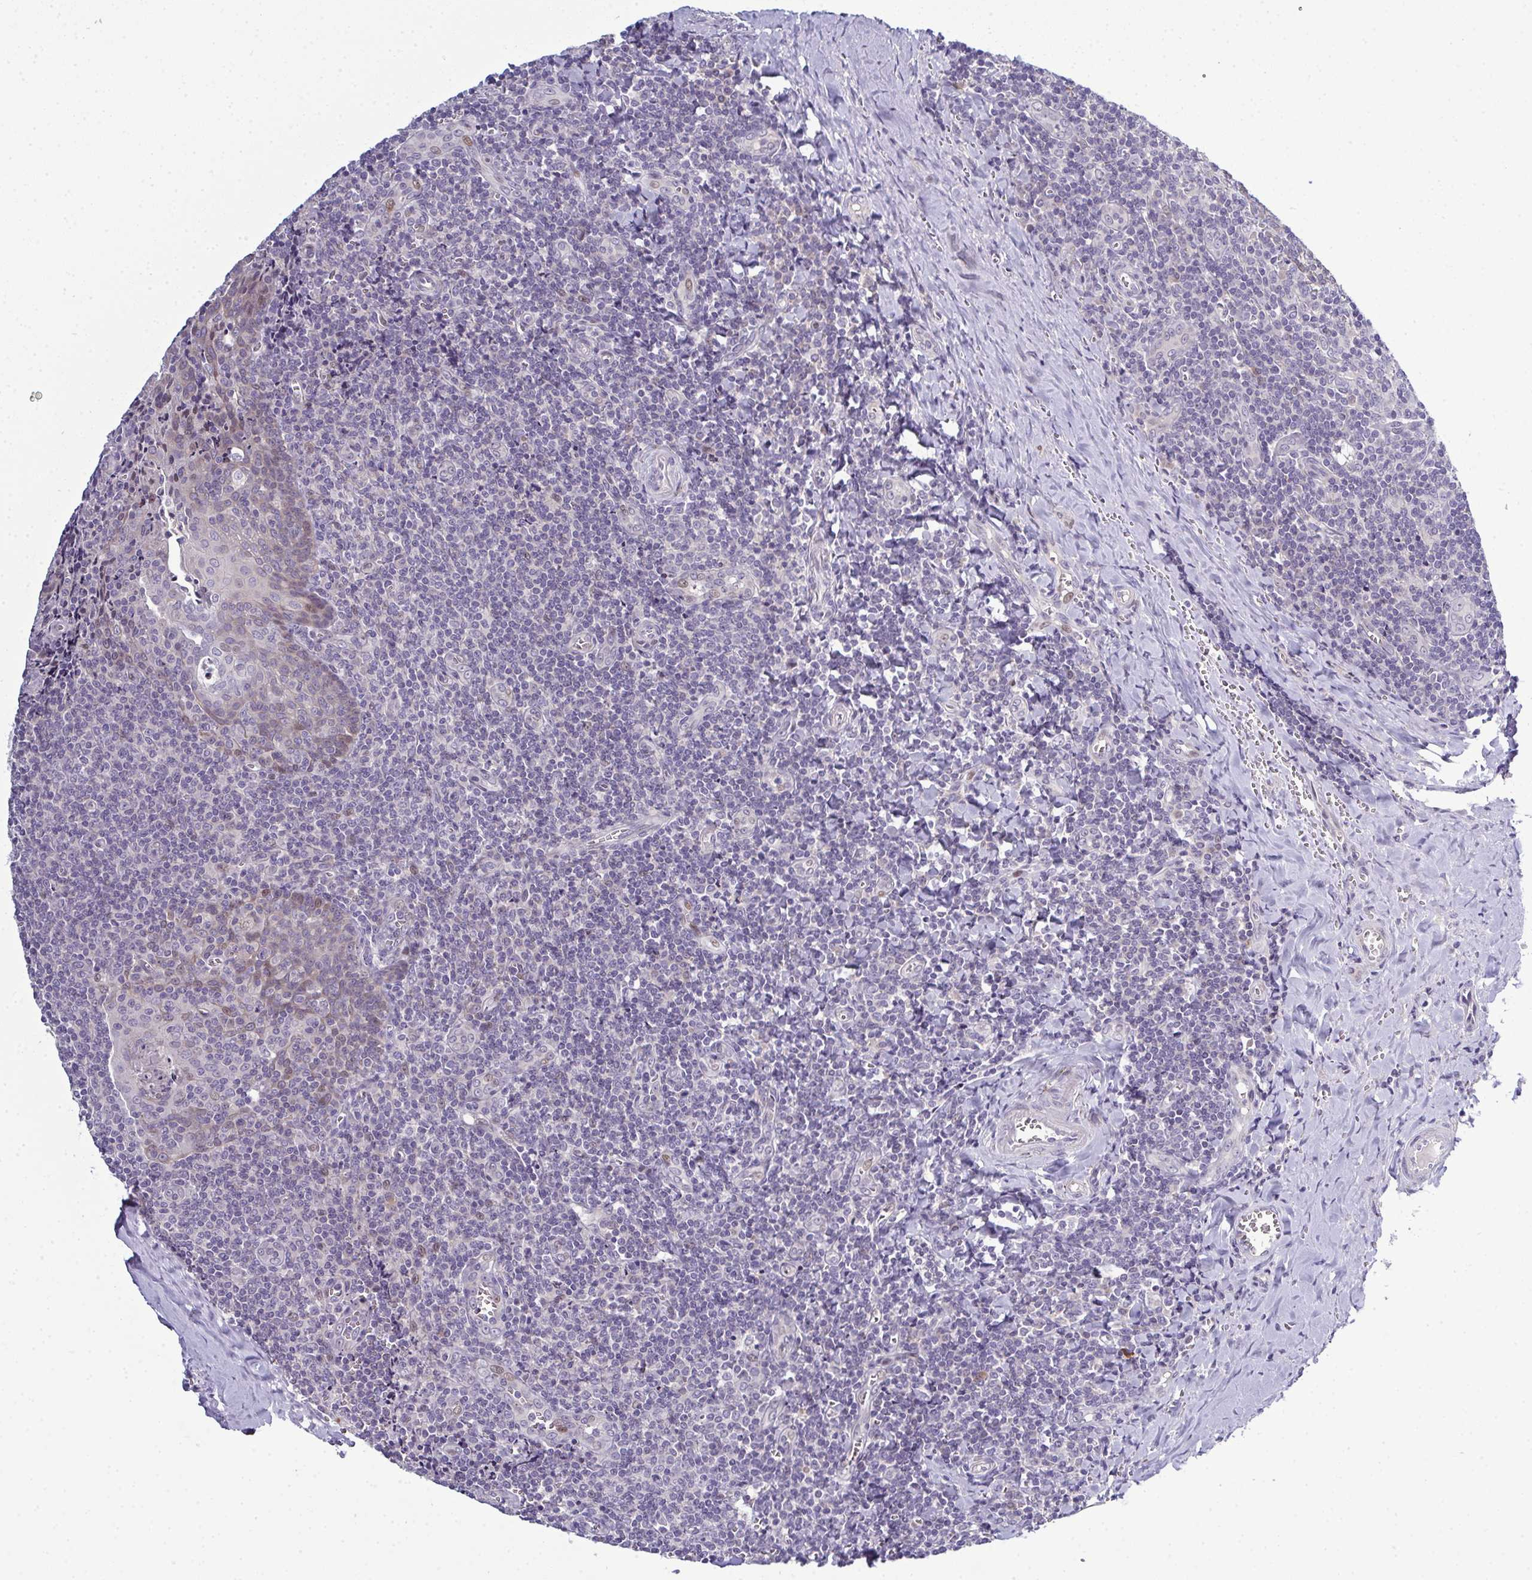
{"staining": {"intensity": "negative", "quantity": "none", "location": "none"}, "tissue": "tonsil", "cell_type": "Germinal center cells", "image_type": "normal", "snomed": [{"axis": "morphology", "description": "Normal tissue, NOS"}, {"axis": "morphology", "description": "Inflammation, NOS"}, {"axis": "topography", "description": "Tonsil"}], "caption": "A high-resolution histopathology image shows immunohistochemistry staining of benign tonsil, which reveals no significant positivity in germinal center cells. (DAB (3,3'-diaminobenzidine) immunohistochemistry (IHC) with hematoxylin counter stain).", "gene": "ODF1", "patient": {"sex": "female", "age": 31}}